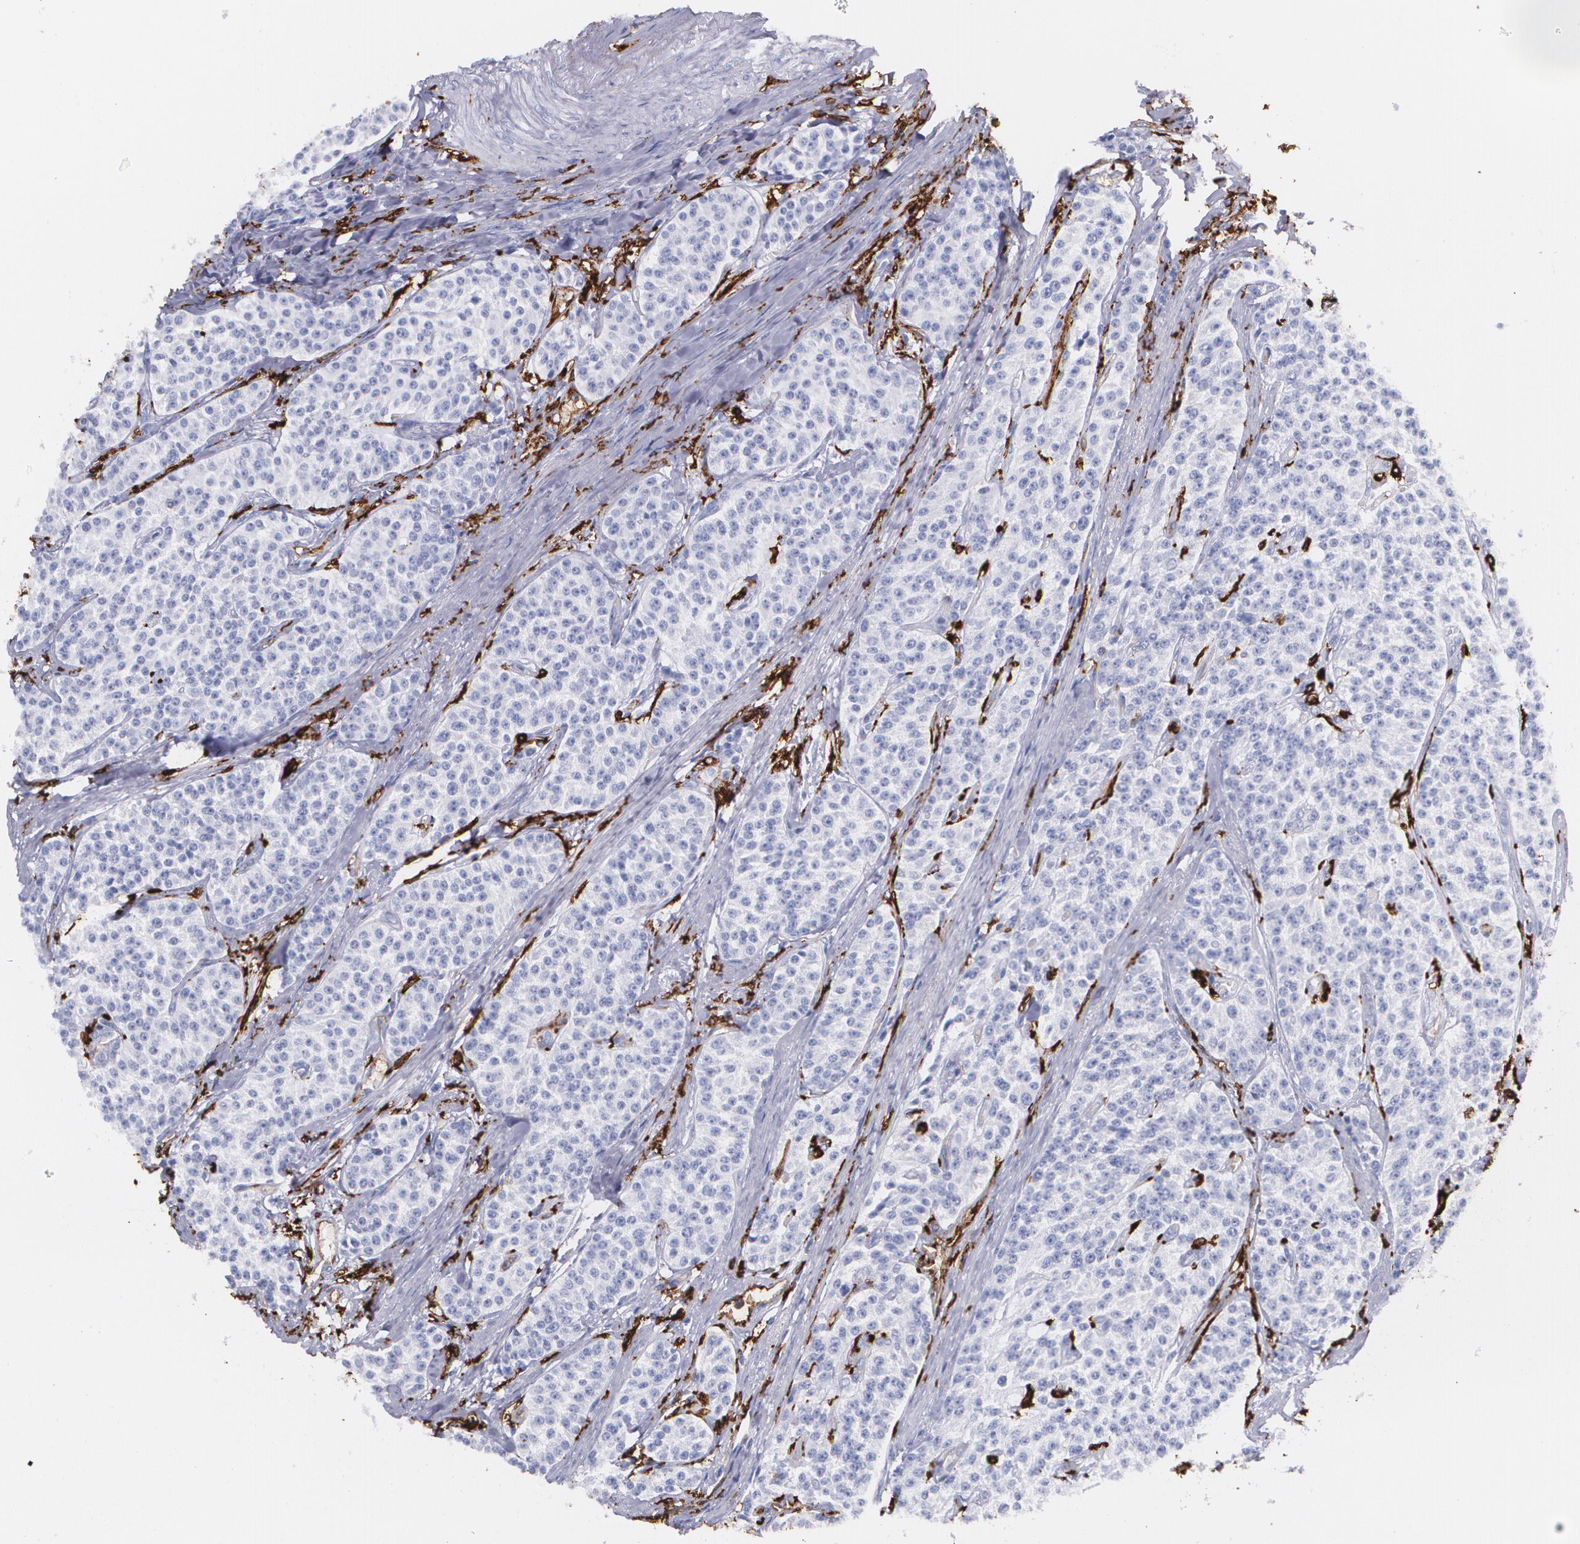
{"staining": {"intensity": "negative", "quantity": "none", "location": "none"}, "tissue": "carcinoid", "cell_type": "Tumor cells", "image_type": "cancer", "snomed": [{"axis": "morphology", "description": "Carcinoid, malignant, NOS"}, {"axis": "topography", "description": "Stomach"}], "caption": "Tumor cells are negative for brown protein staining in carcinoid.", "gene": "HLA-DRA", "patient": {"sex": "female", "age": 76}}